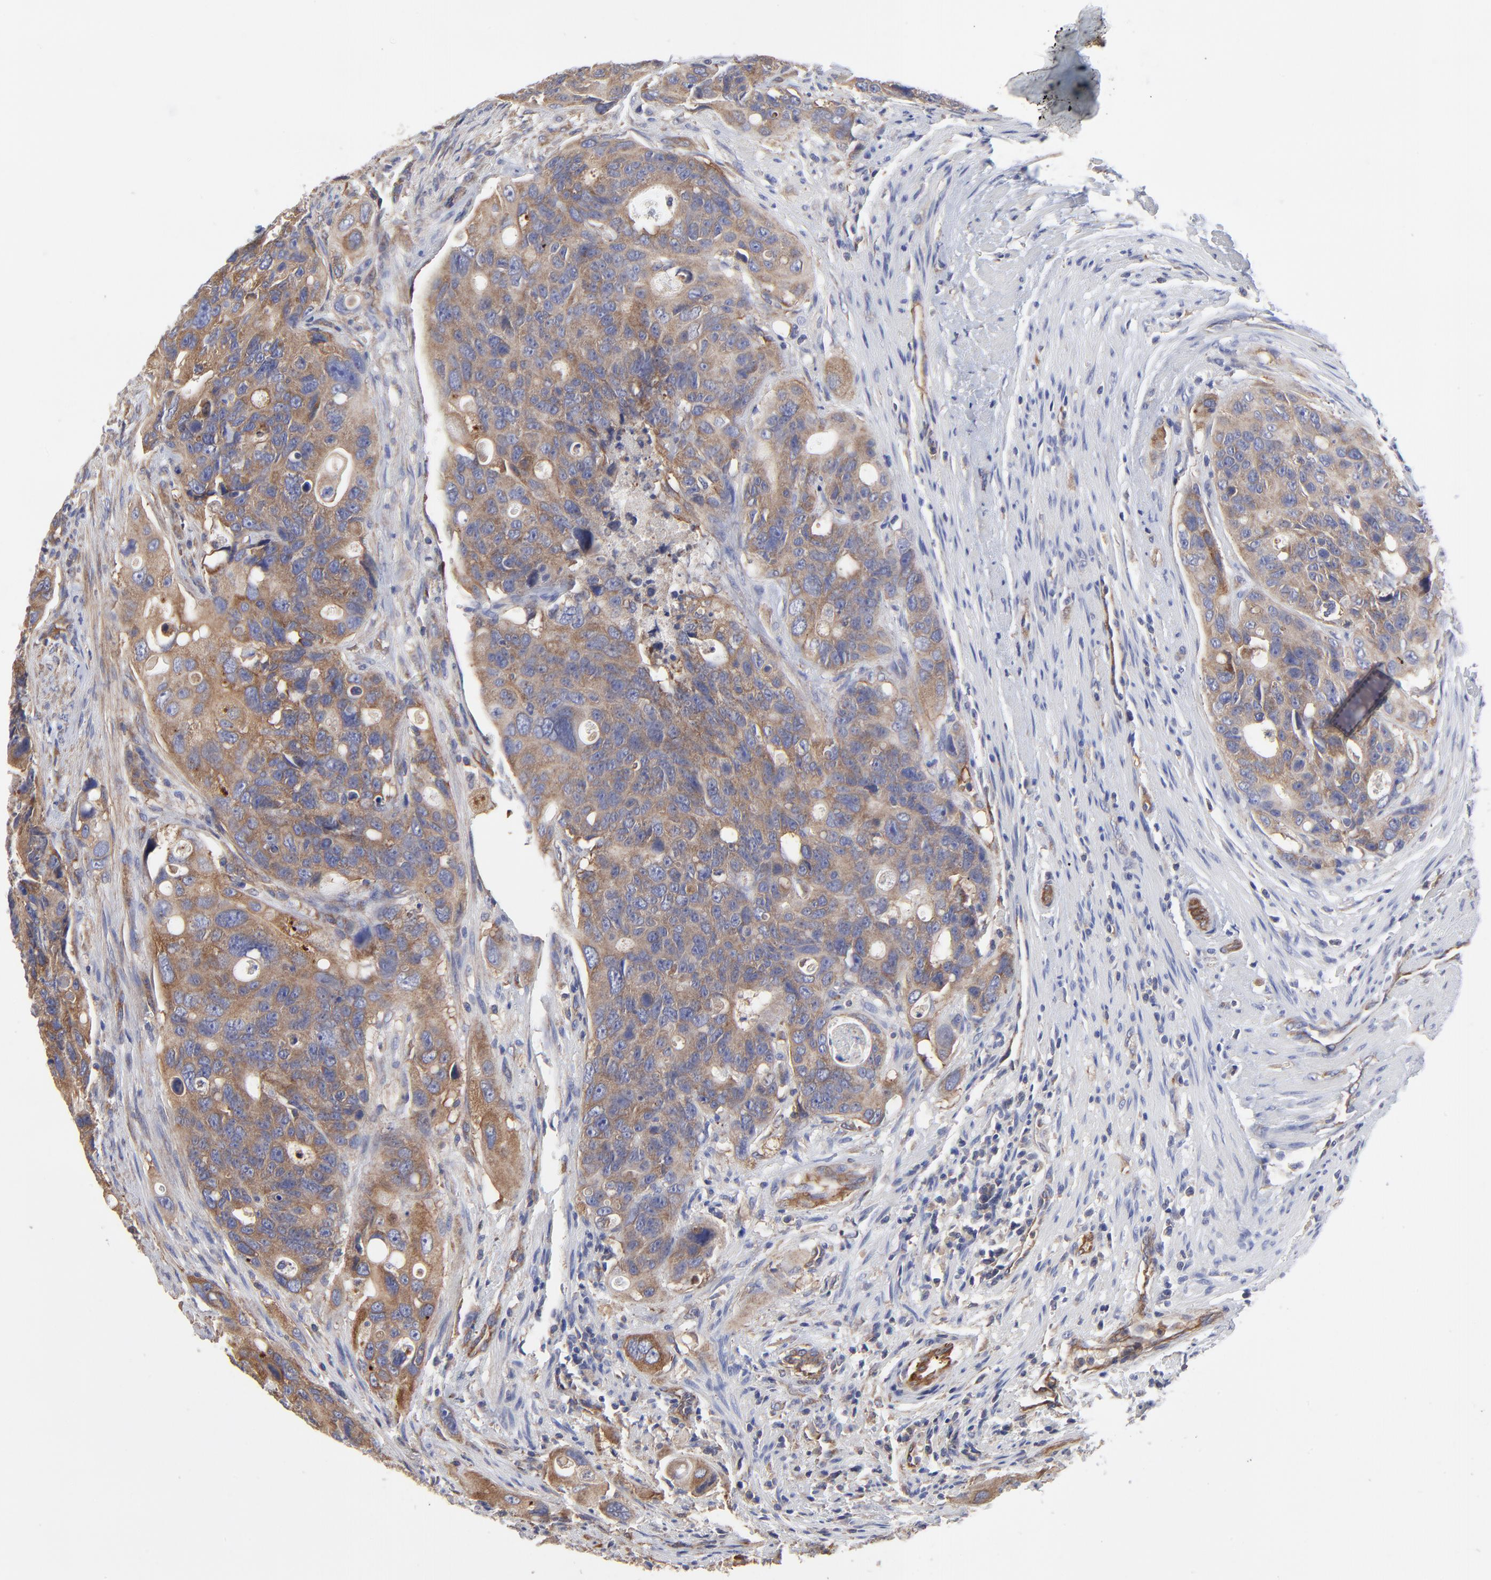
{"staining": {"intensity": "moderate", "quantity": ">75%", "location": "cytoplasmic/membranous"}, "tissue": "colorectal cancer", "cell_type": "Tumor cells", "image_type": "cancer", "snomed": [{"axis": "morphology", "description": "Adenocarcinoma, NOS"}, {"axis": "topography", "description": "Colon"}], "caption": "This histopathology image reveals IHC staining of human colorectal cancer (adenocarcinoma), with medium moderate cytoplasmic/membranous expression in approximately >75% of tumor cells.", "gene": "SULF2", "patient": {"sex": "female", "age": 57}}